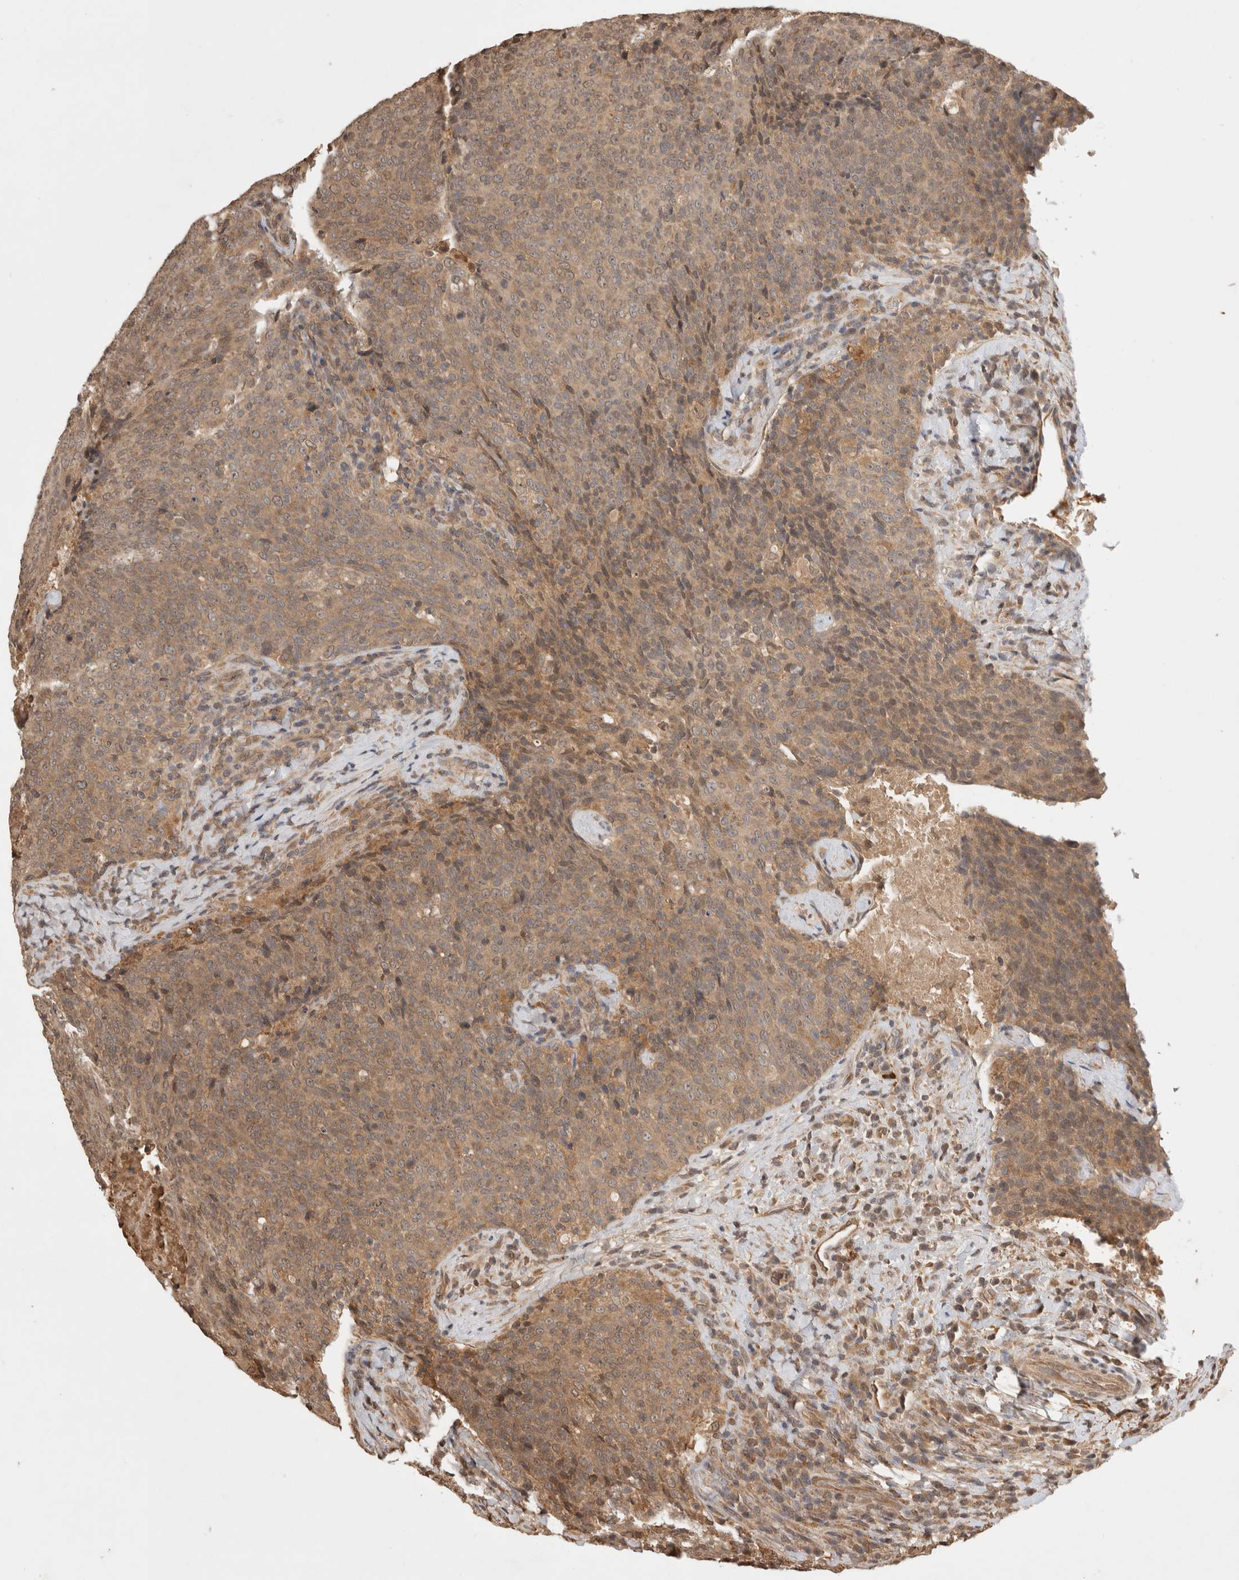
{"staining": {"intensity": "moderate", "quantity": ">75%", "location": "cytoplasmic/membranous"}, "tissue": "head and neck cancer", "cell_type": "Tumor cells", "image_type": "cancer", "snomed": [{"axis": "morphology", "description": "Squamous cell carcinoma, NOS"}, {"axis": "morphology", "description": "Squamous cell carcinoma, metastatic, NOS"}, {"axis": "topography", "description": "Lymph node"}, {"axis": "topography", "description": "Head-Neck"}], "caption": "Moderate cytoplasmic/membranous expression is identified in approximately >75% of tumor cells in head and neck squamous cell carcinoma.", "gene": "PRMT3", "patient": {"sex": "male", "age": 62}}